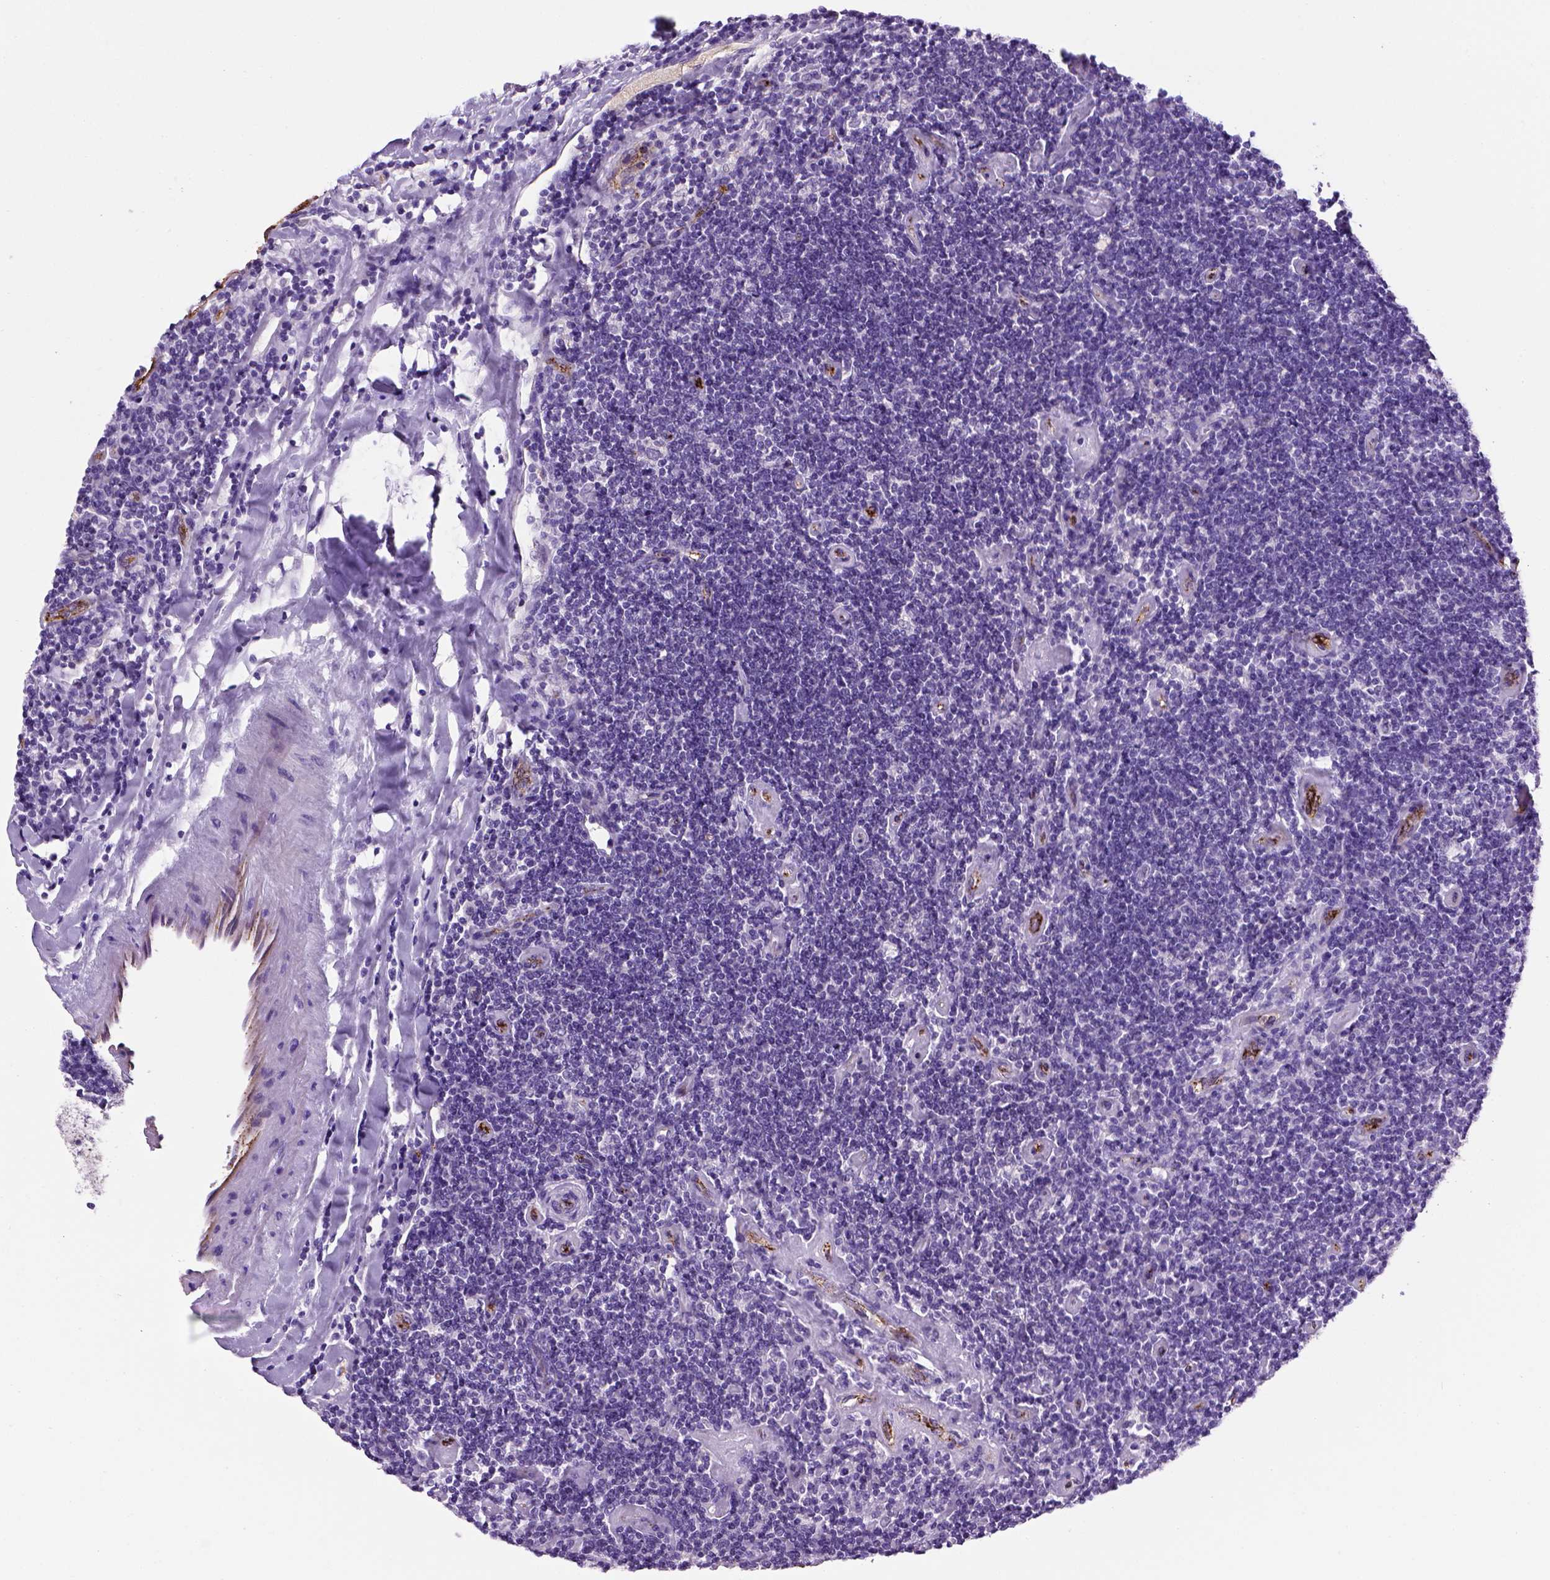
{"staining": {"intensity": "negative", "quantity": "none", "location": "none"}, "tissue": "lymphoma", "cell_type": "Tumor cells", "image_type": "cancer", "snomed": [{"axis": "morphology", "description": "Hodgkin's disease, NOS"}, {"axis": "topography", "description": "Lymph node"}], "caption": "High power microscopy histopathology image of an immunohistochemistry (IHC) image of Hodgkin's disease, revealing no significant staining in tumor cells.", "gene": "VWF", "patient": {"sex": "male", "age": 40}}